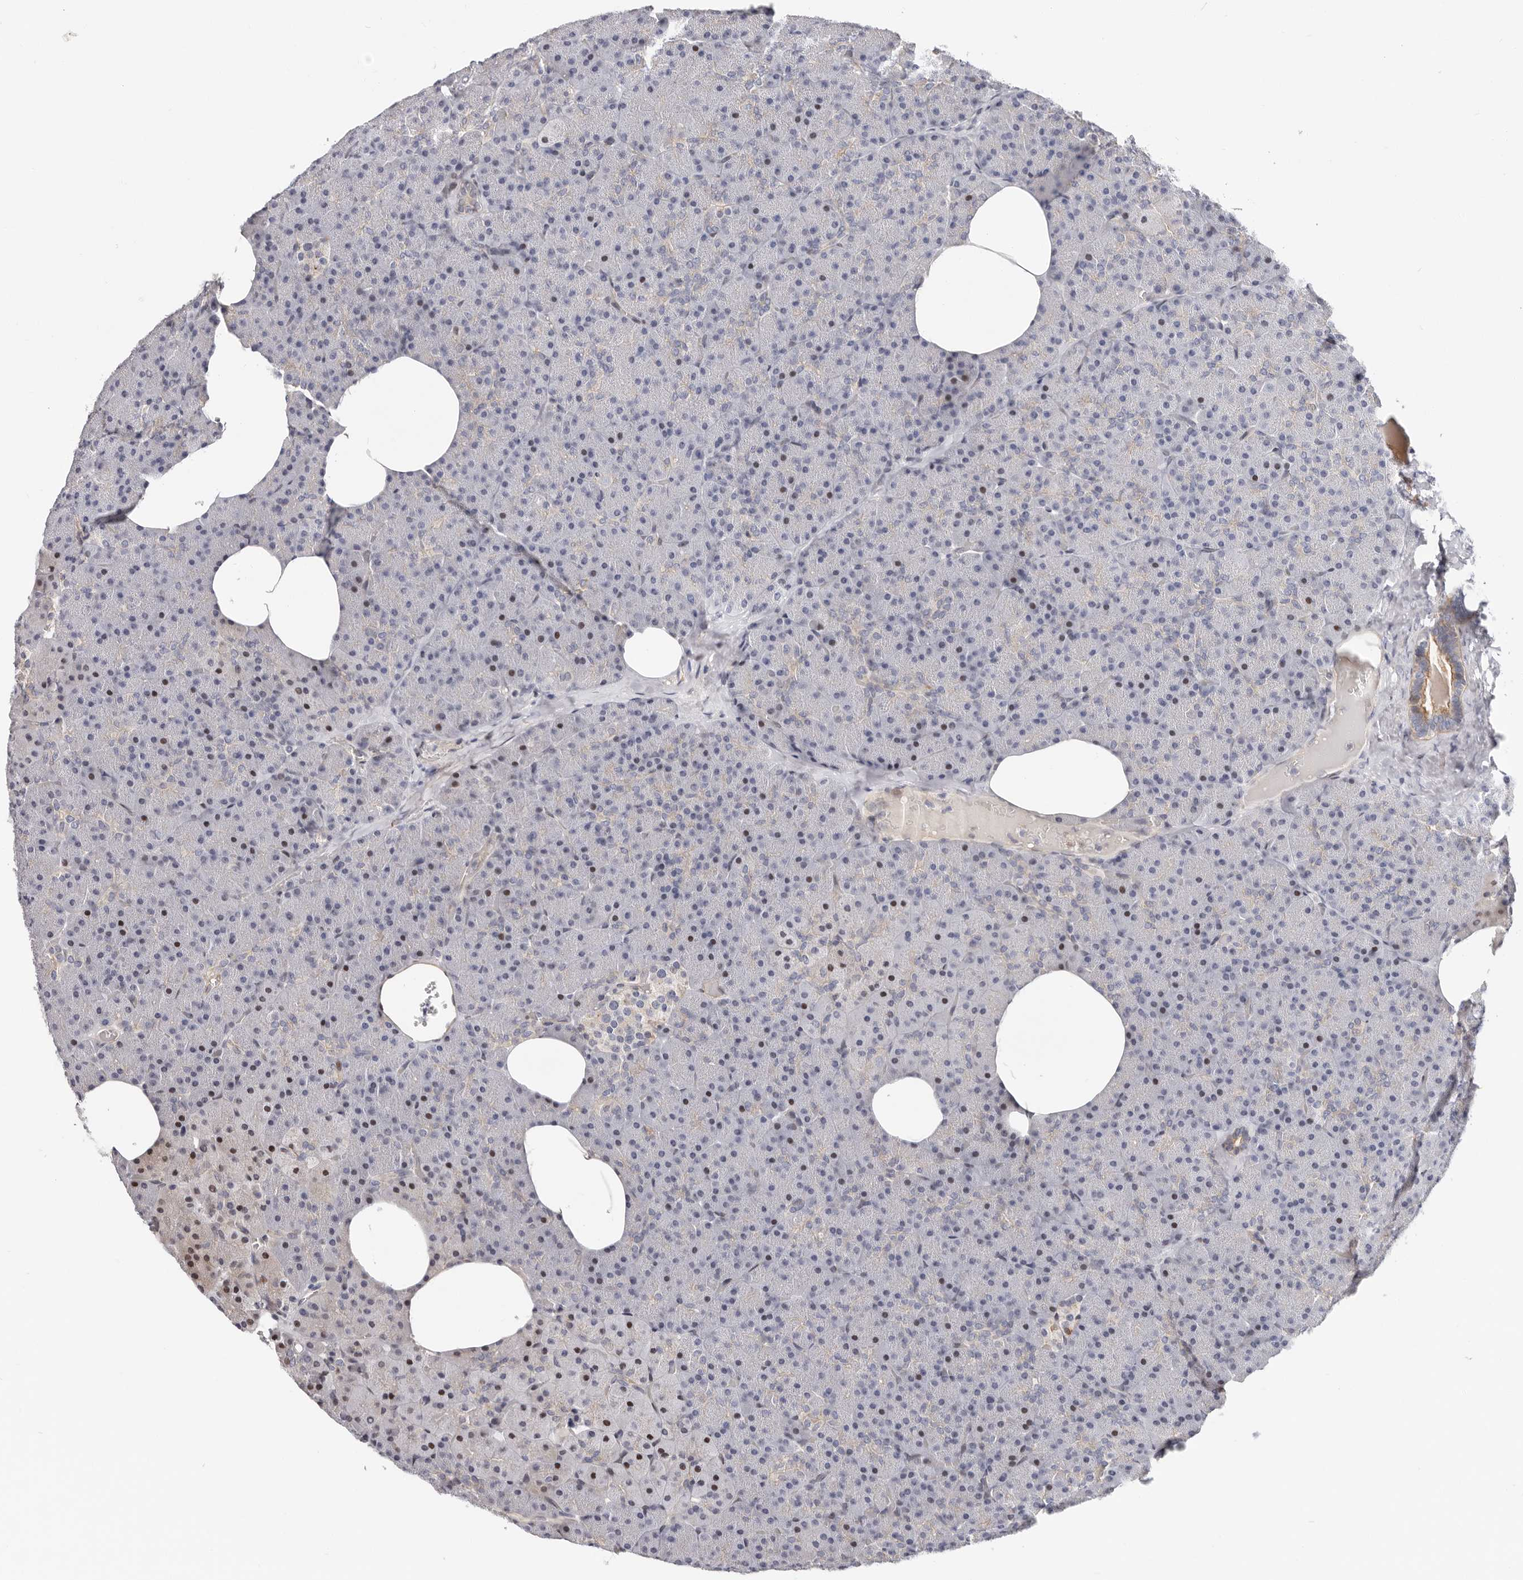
{"staining": {"intensity": "strong", "quantity": "<25%", "location": "cytoplasmic/membranous,nuclear"}, "tissue": "pancreas", "cell_type": "Exocrine glandular cells", "image_type": "normal", "snomed": [{"axis": "morphology", "description": "Normal tissue, NOS"}, {"axis": "morphology", "description": "Carcinoid, malignant, NOS"}, {"axis": "topography", "description": "Pancreas"}], "caption": "This micrograph reveals immunohistochemistry staining of unremarkable pancreas, with medium strong cytoplasmic/membranous,nuclear positivity in approximately <25% of exocrine glandular cells.", "gene": "EPHX3", "patient": {"sex": "female", "age": 35}}